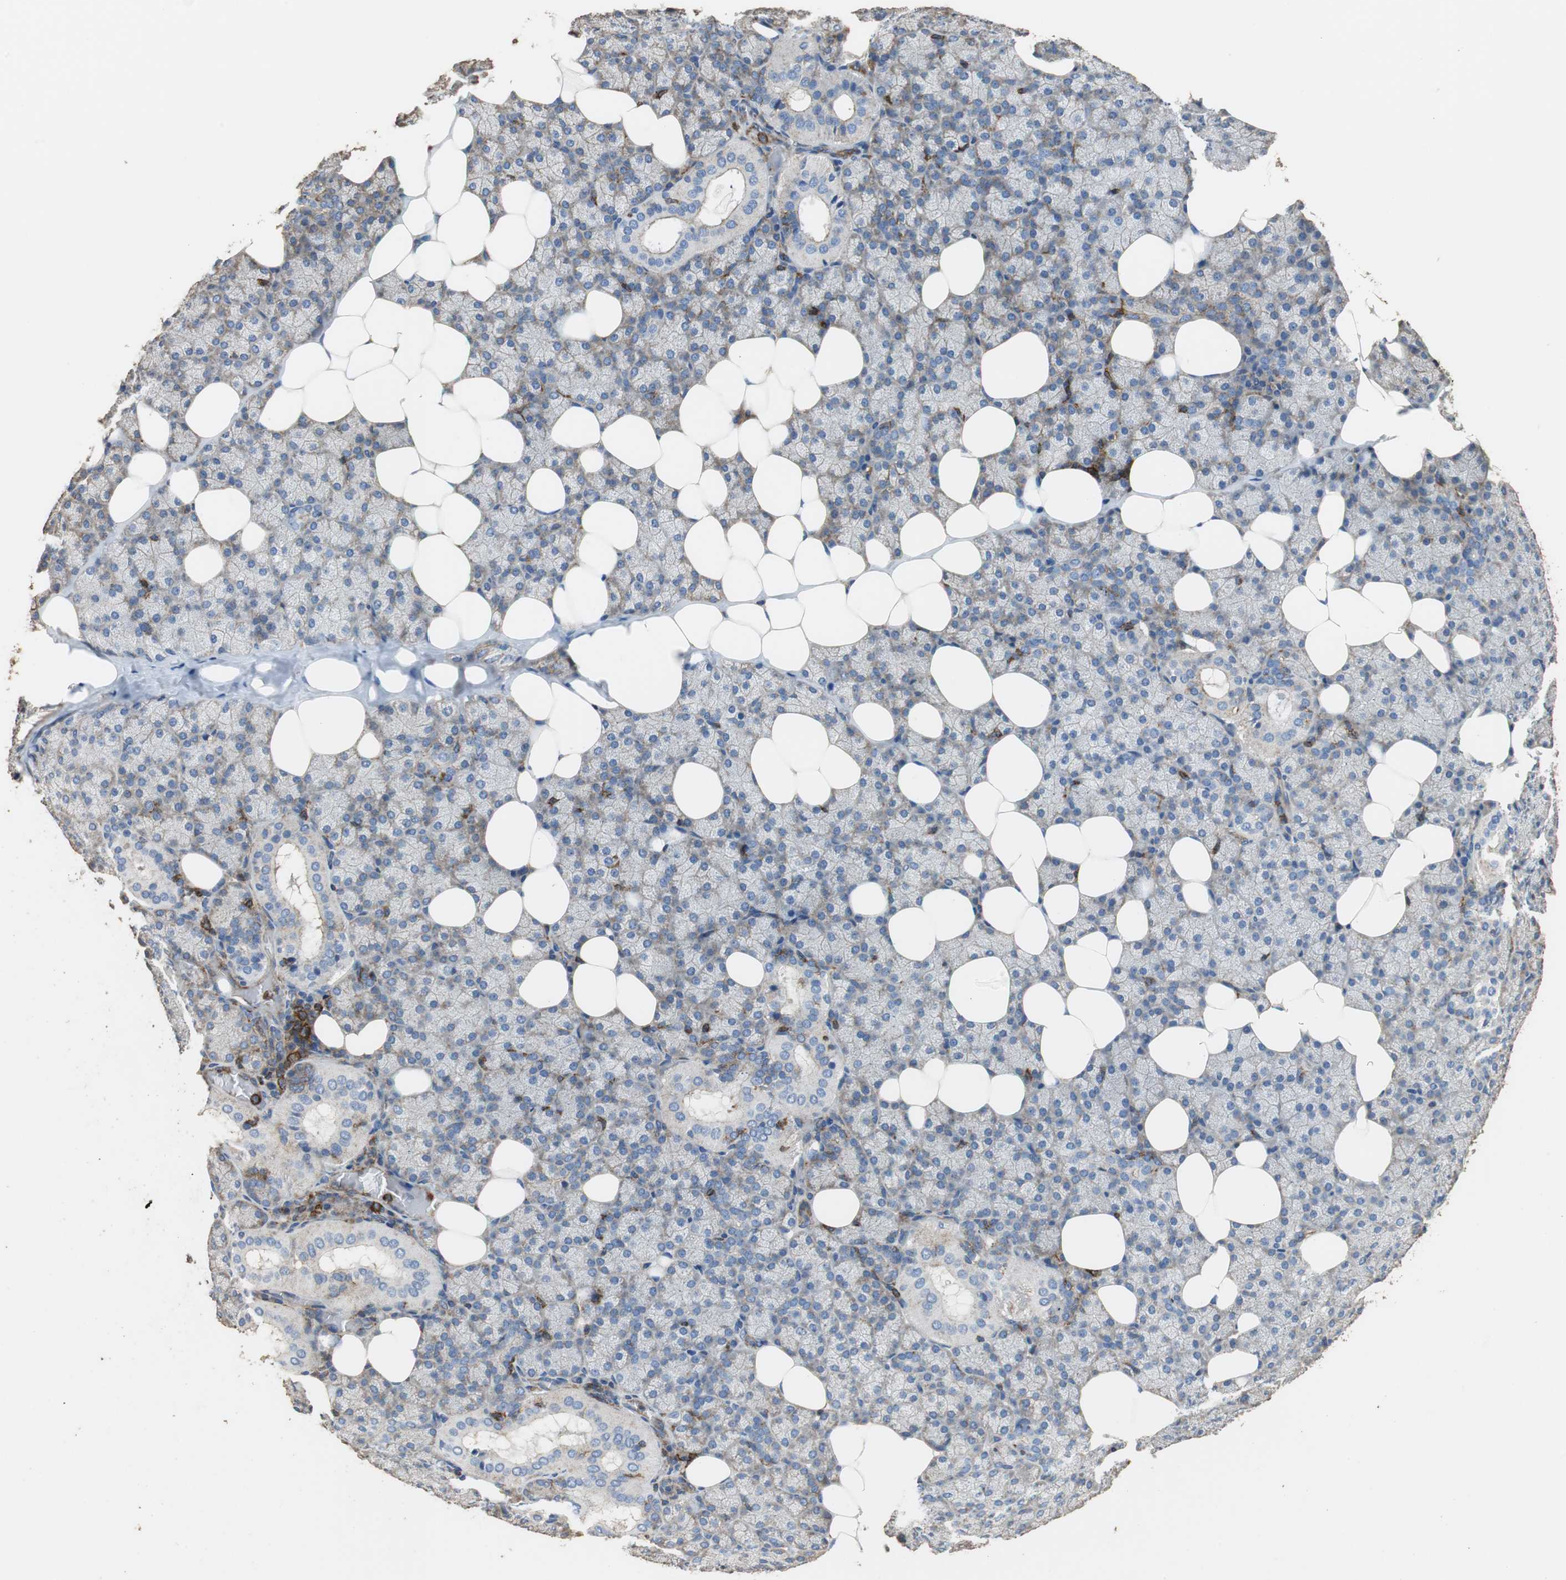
{"staining": {"intensity": "weak", "quantity": "25%-75%", "location": "cytoplasmic/membranous"}, "tissue": "salivary gland", "cell_type": "Glandular cells", "image_type": "normal", "snomed": [{"axis": "morphology", "description": "Normal tissue, NOS"}, {"axis": "topography", "description": "Lymph node"}, {"axis": "topography", "description": "Salivary gland"}], "caption": "Protein expression analysis of benign salivary gland reveals weak cytoplasmic/membranous expression in approximately 25%-75% of glandular cells. The staining was performed using DAB (3,3'-diaminobenzidine) to visualize the protein expression in brown, while the nuclei were stained in blue with hematoxylin (Magnification: 20x).", "gene": "PRKRA", "patient": {"sex": "male", "age": 8}}